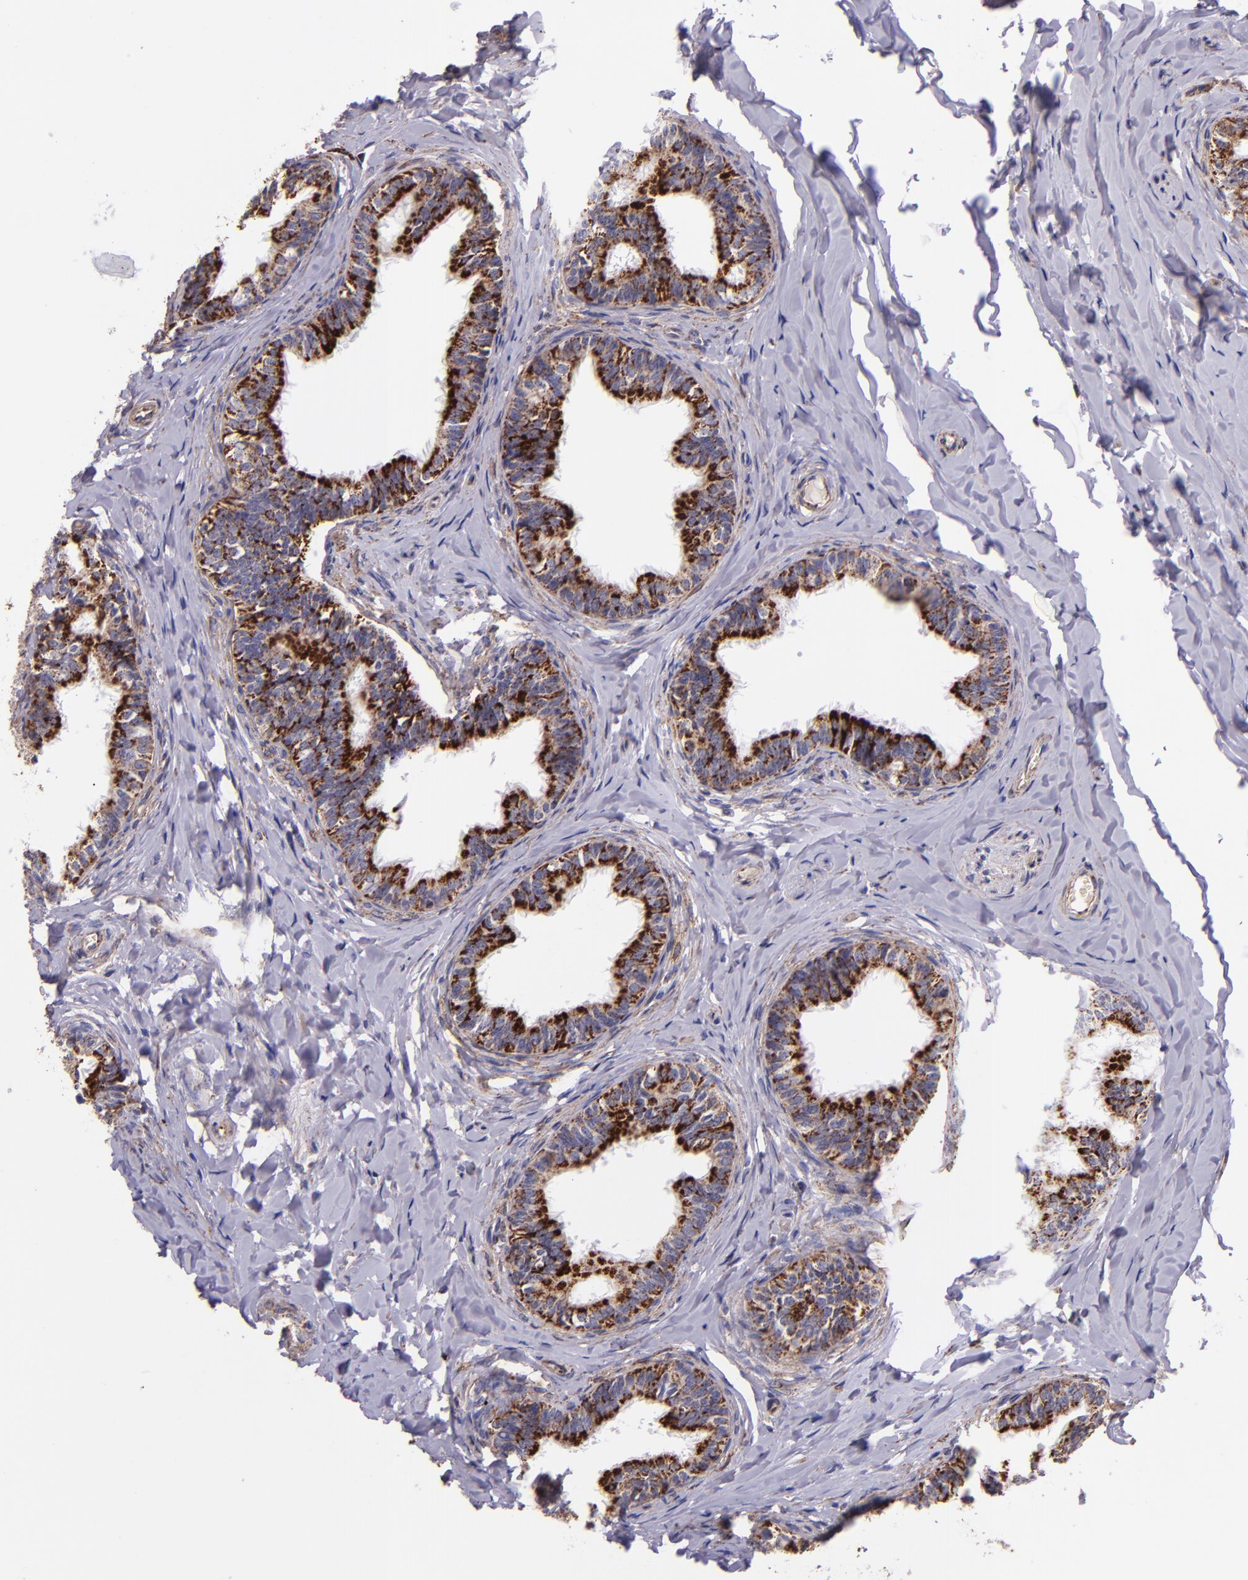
{"staining": {"intensity": "strong", "quantity": ">75%", "location": "cytoplasmic/membranous"}, "tissue": "epididymis", "cell_type": "Glandular cells", "image_type": "normal", "snomed": [{"axis": "morphology", "description": "Normal tissue, NOS"}, {"axis": "topography", "description": "Soft tissue"}, {"axis": "topography", "description": "Epididymis"}], "caption": "Protein expression by immunohistochemistry reveals strong cytoplasmic/membranous expression in about >75% of glandular cells in normal epididymis. The protein is shown in brown color, while the nuclei are stained blue.", "gene": "IDH3G", "patient": {"sex": "male", "age": 26}}